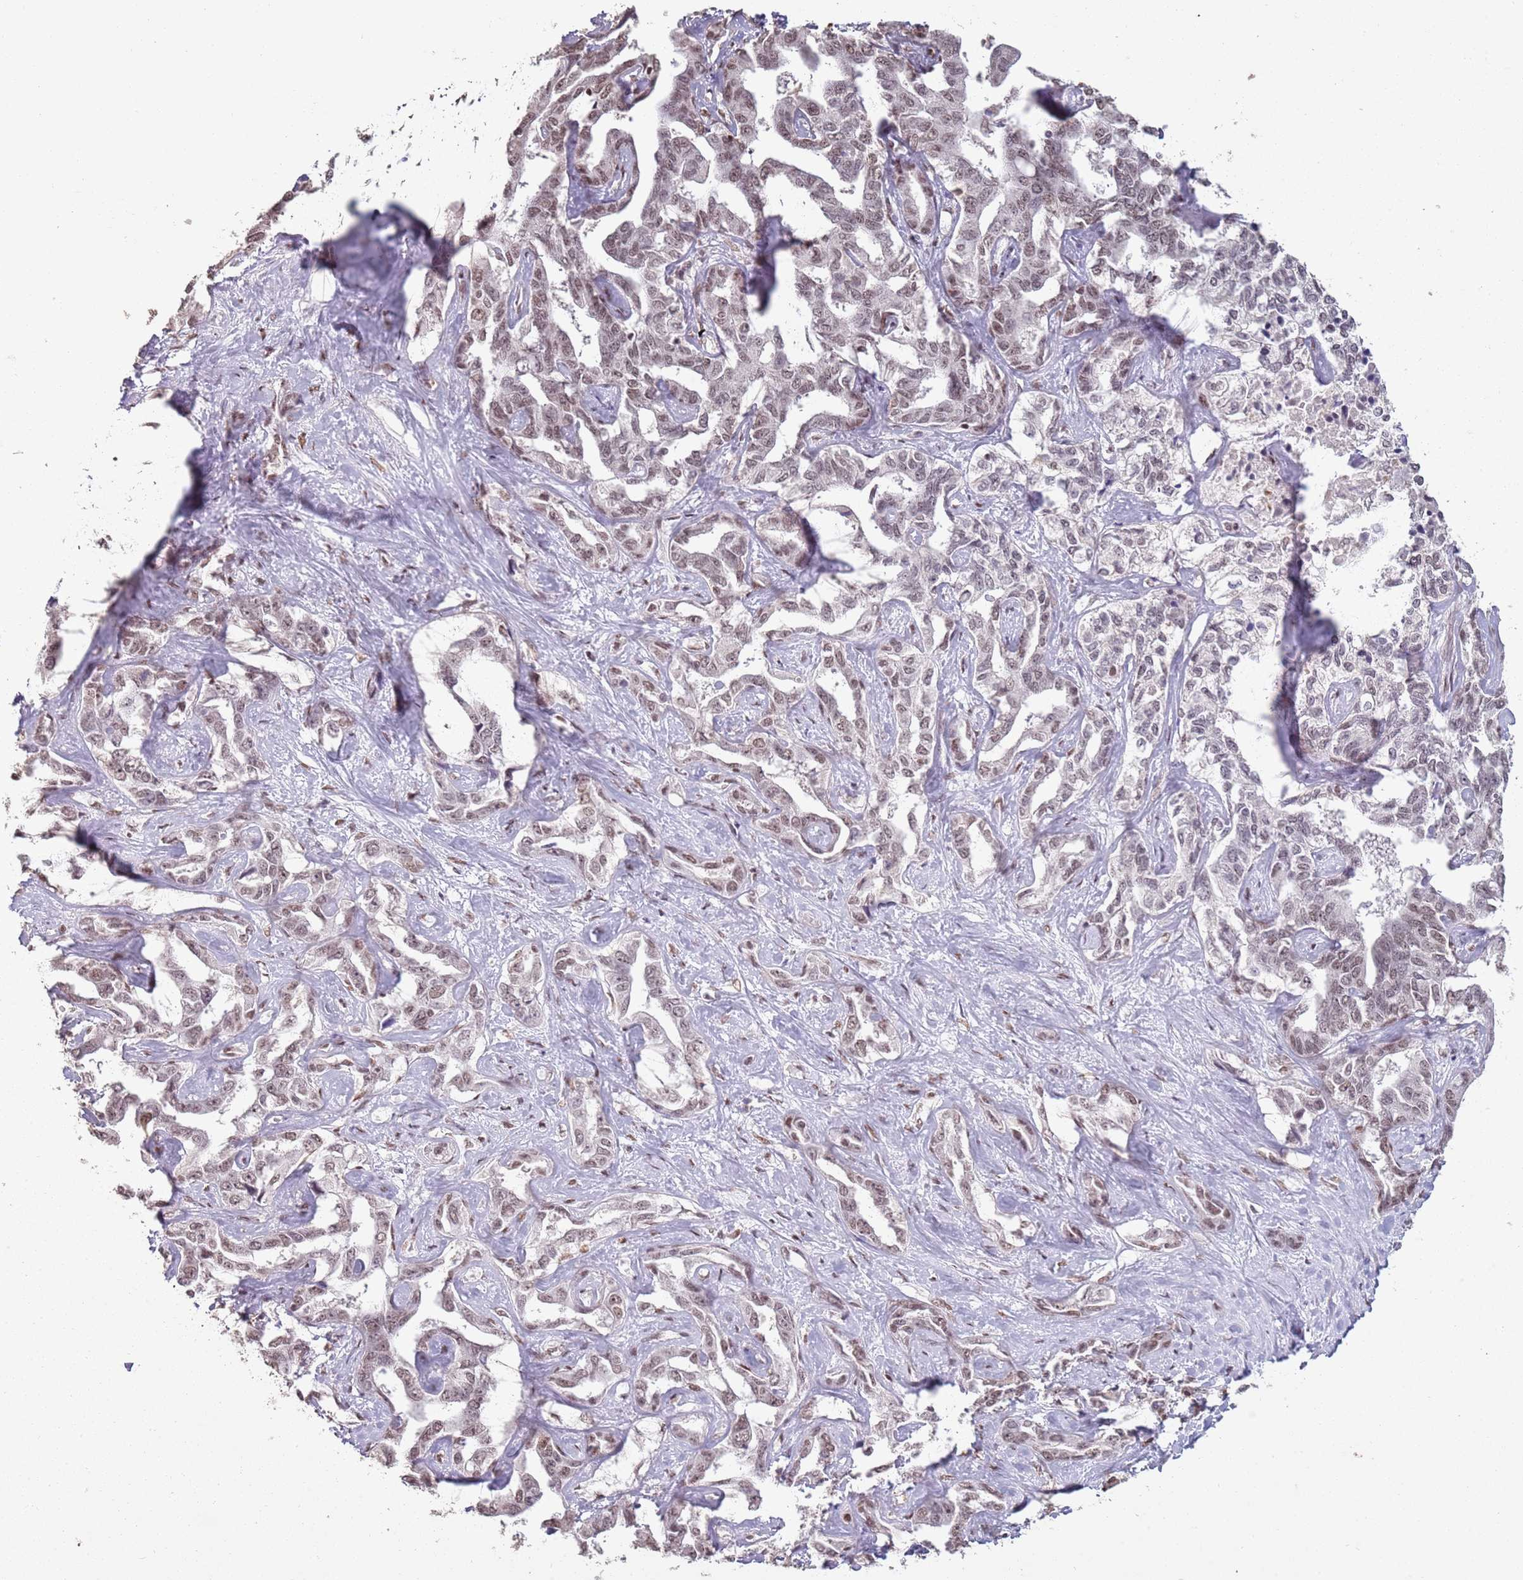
{"staining": {"intensity": "moderate", "quantity": ">75%", "location": "nuclear"}, "tissue": "liver cancer", "cell_type": "Tumor cells", "image_type": "cancer", "snomed": [{"axis": "morphology", "description": "Cholangiocarcinoma"}, {"axis": "topography", "description": "Liver"}], "caption": "Human liver cancer stained with a protein marker displays moderate staining in tumor cells.", "gene": "ARL14EP", "patient": {"sex": "male", "age": 59}}